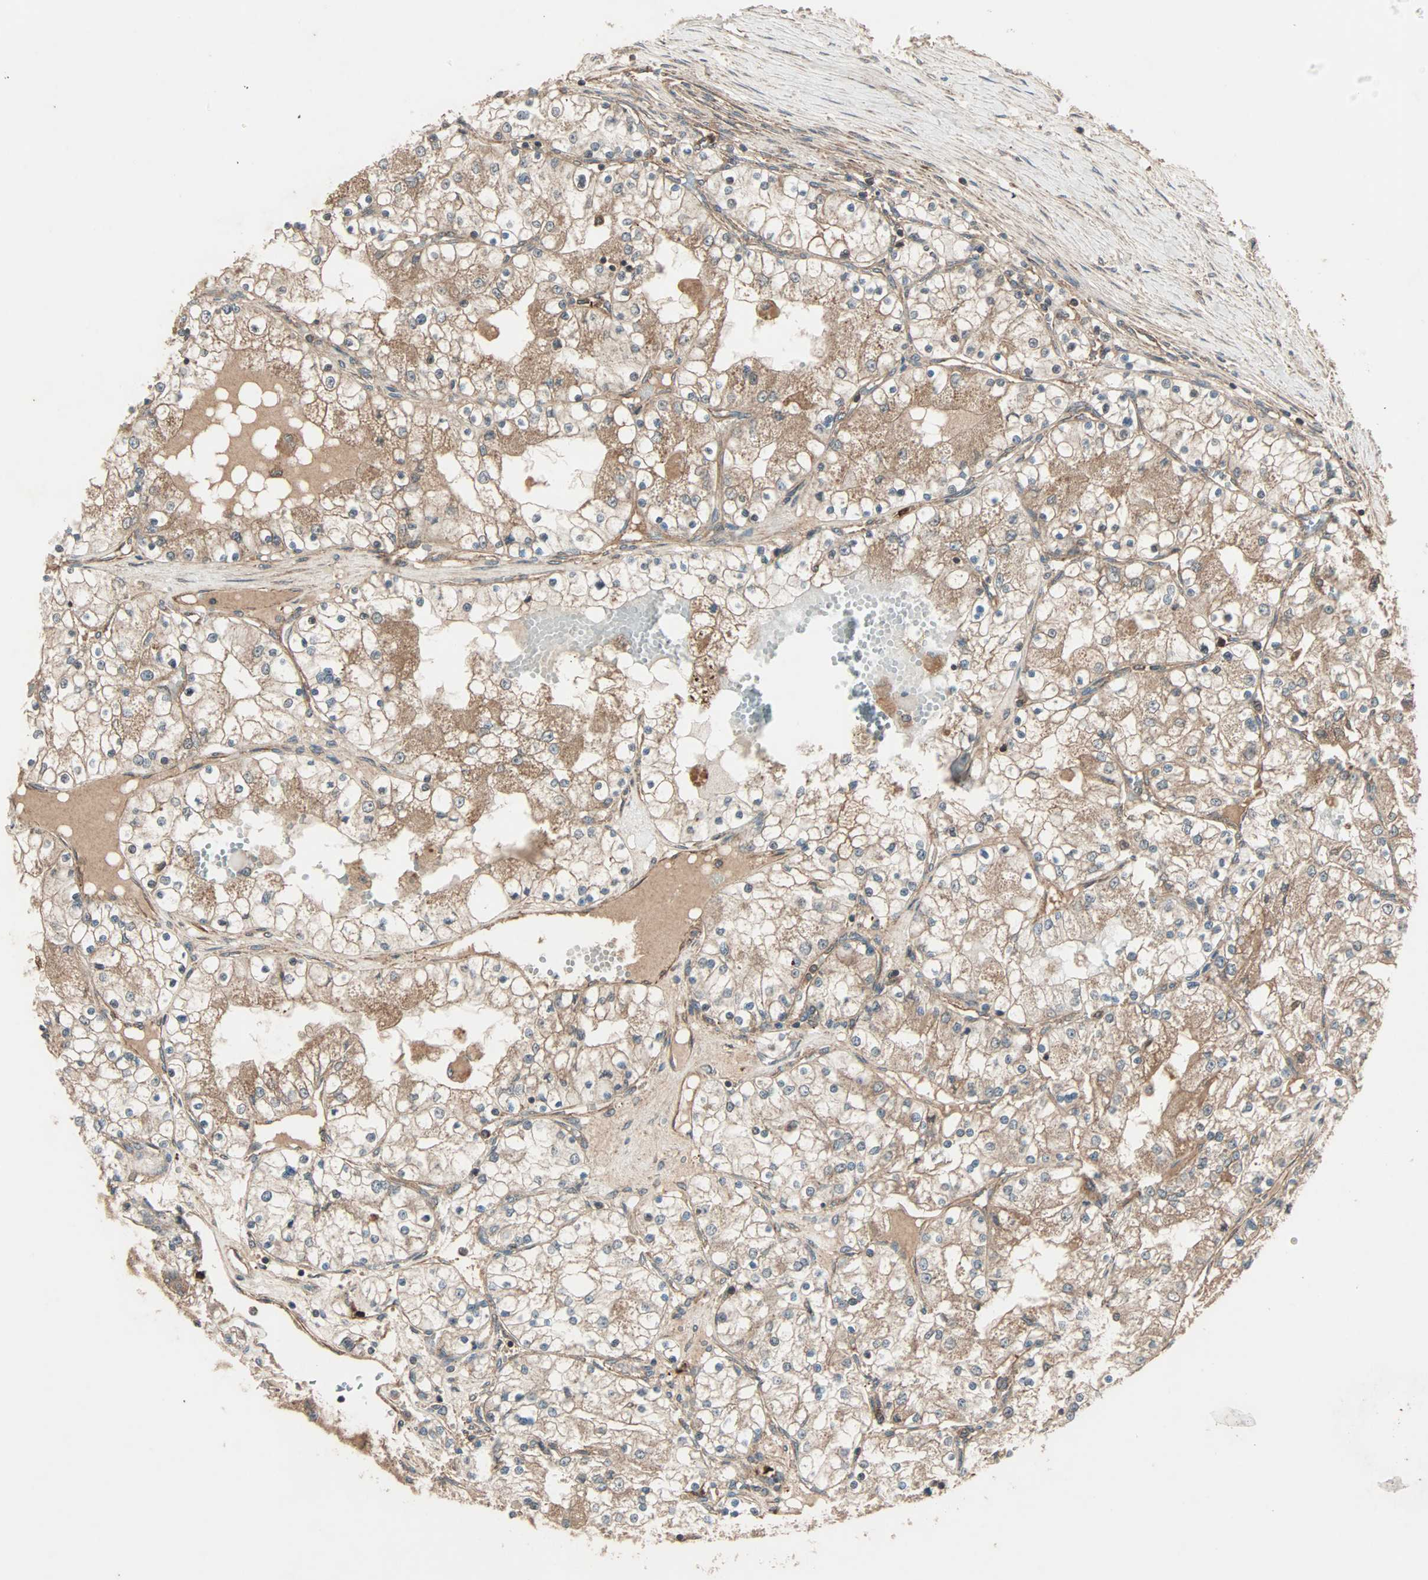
{"staining": {"intensity": "moderate", "quantity": "25%-75%", "location": "cytoplasmic/membranous"}, "tissue": "renal cancer", "cell_type": "Tumor cells", "image_type": "cancer", "snomed": [{"axis": "morphology", "description": "Adenocarcinoma, NOS"}, {"axis": "topography", "description": "Kidney"}], "caption": "Renal cancer (adenocarcinoma) stained with a protein marker demonstrates moderate staining in tumor cells.", "gene": "GCK", "patient": {"sex": "male", "age": 68}}